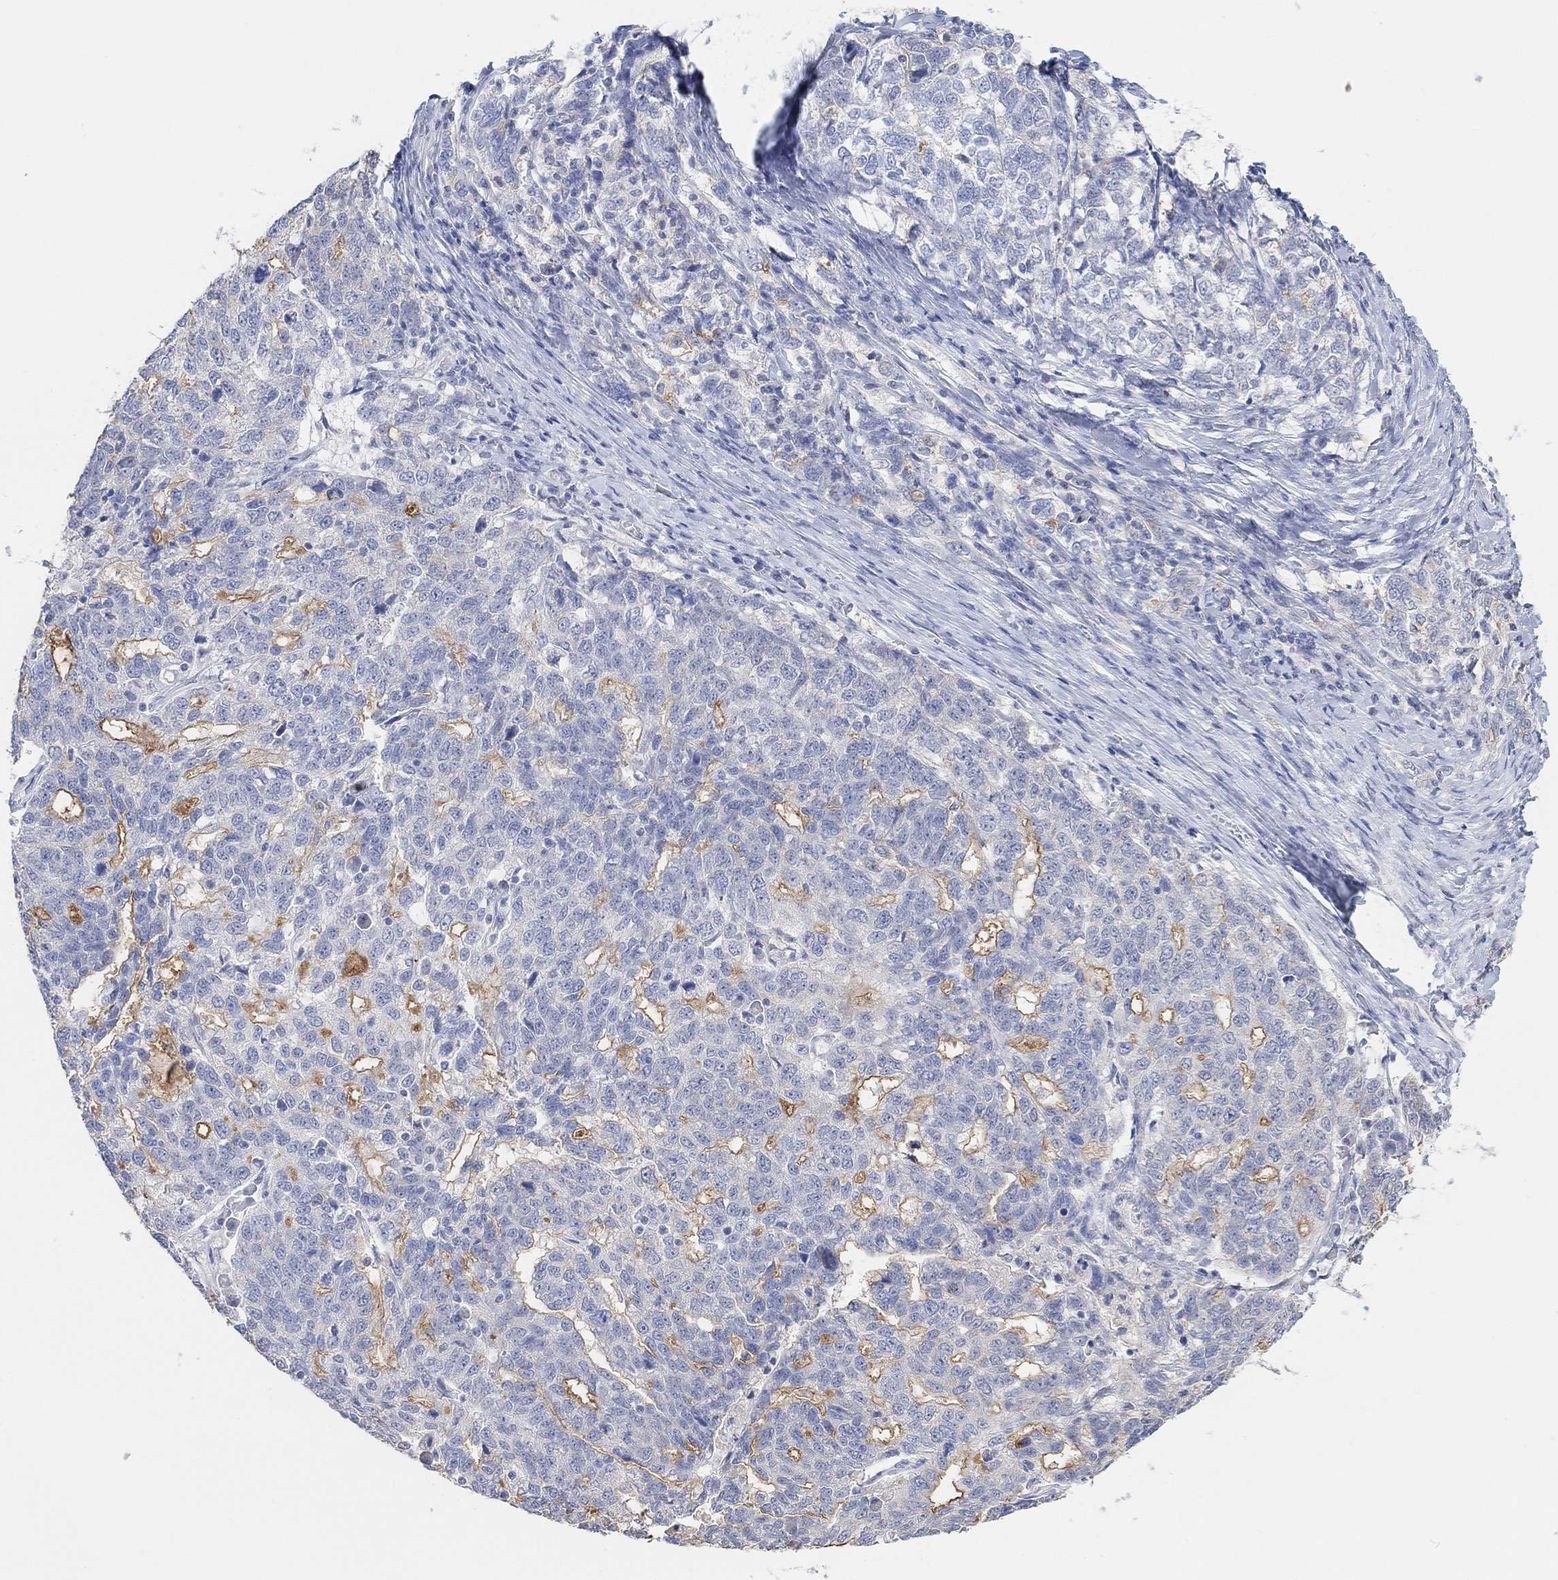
{"staining": {"intensity": "moderate", "quantity": "<25%", "location": "cytoplasmic/membranous"}, "tissue": "ovarian cancer", "cell_type": "Tumor cells", "image_type": "cancer", "snomed": [{"axis": "morphology", "description": "Cystadenocarcinoma, serous, NOS"}, {"axis": "topography", "description": "Ovary"}], "caption": "Serous cystadenocarcinoma (ovarian) tissue demonstrates moderate cytoplasmic/membranous staining in about <25% of tumor cells, visualized by immunohistochemistry.", "gene": "MUC1", "patient": {"sex": "female", "age": 71}}